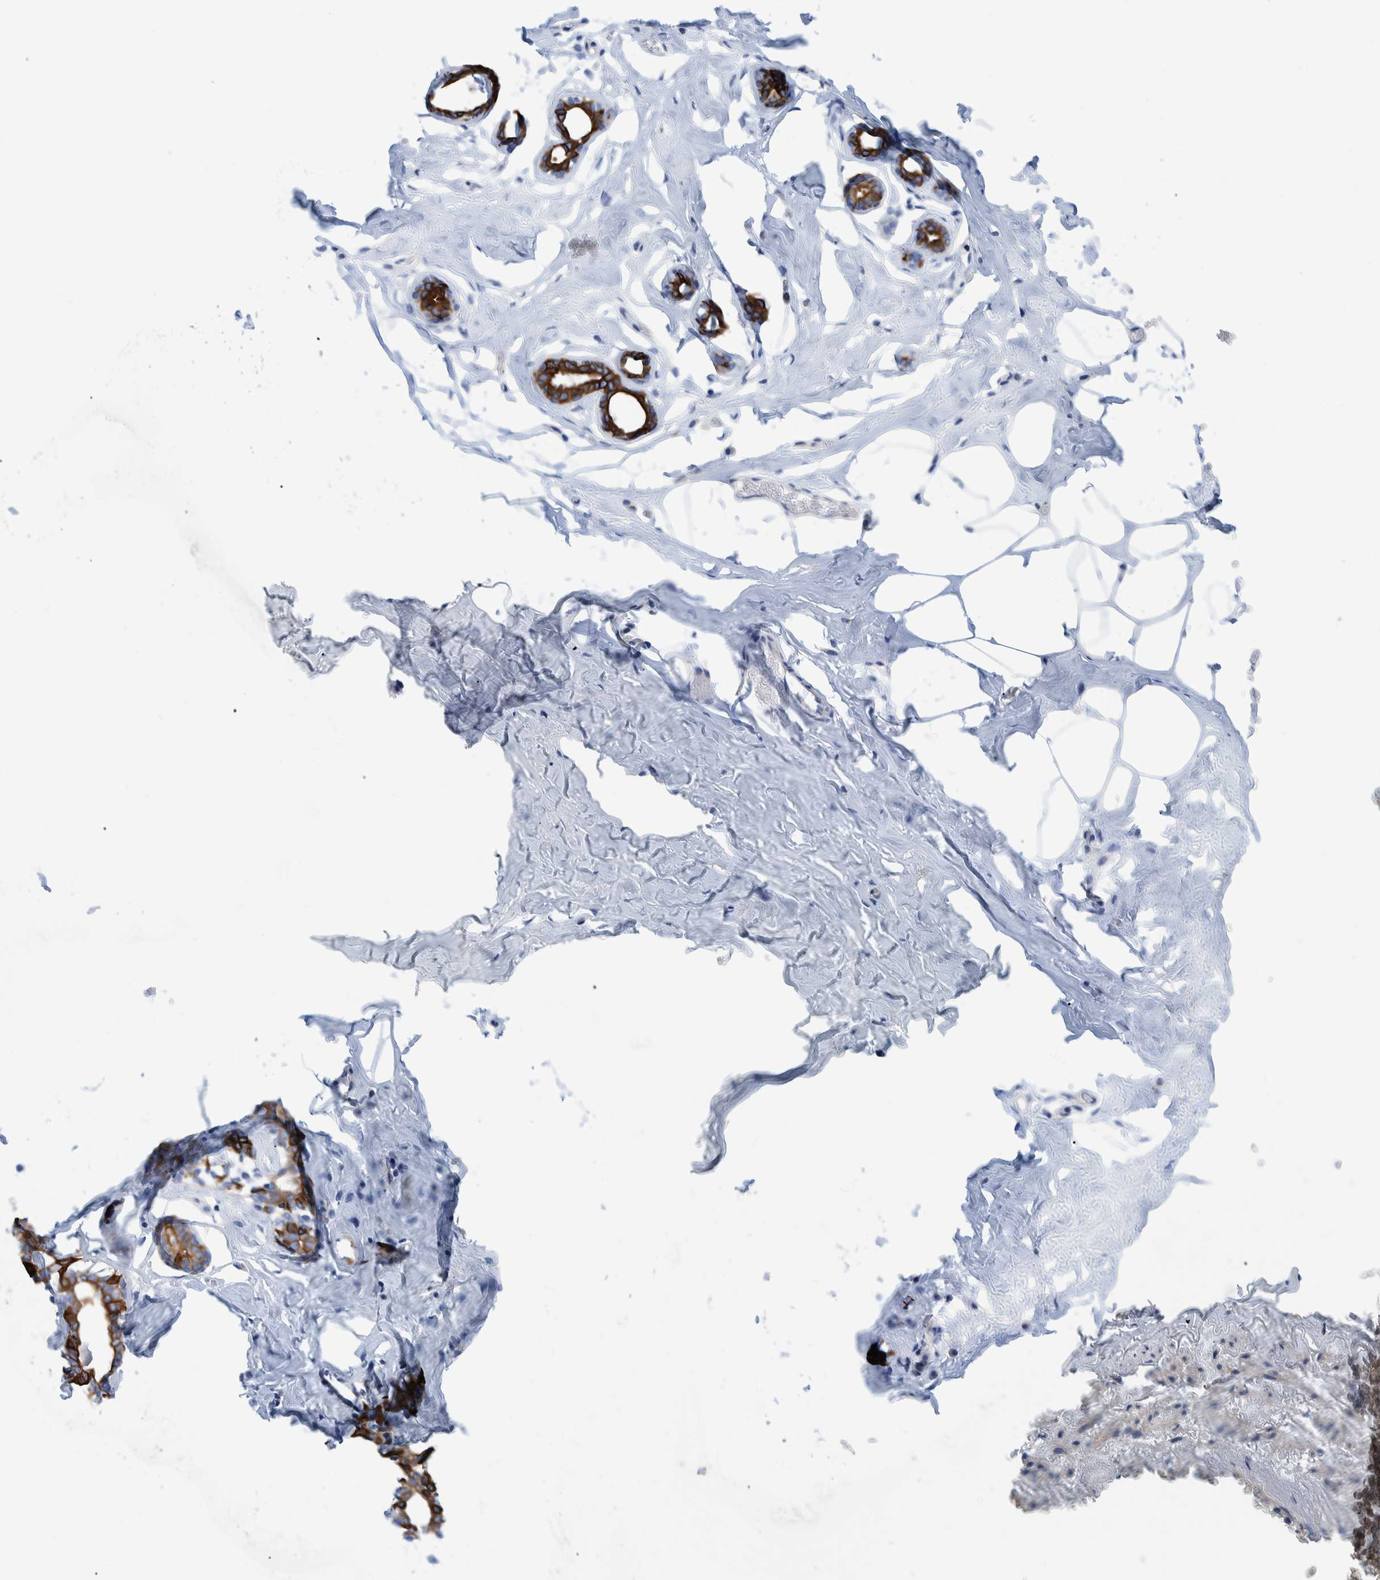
{"staining": {"intensity": "negative", "quantity": "none", "location": "none"}, "tissue": "adipose tissue", "cell_type": "Adipocytes", "image_type": "normal", "snomed": [{"axis": "morphology", "description": "Normal tissue, NOS"}, {"axis": "morphology", "description": "Fibrosis, NOS"}, {"axis": "topography", "description": "Breast"}, {"axis": "topography", "description": "Adipose tissue"}], "caption": "Benign adipose tissue was stained to show a protein in brown. There is no significant positivity in adipocytes.", "gene": "MKS1", "patient": {"sex": "female", "age": 39}}